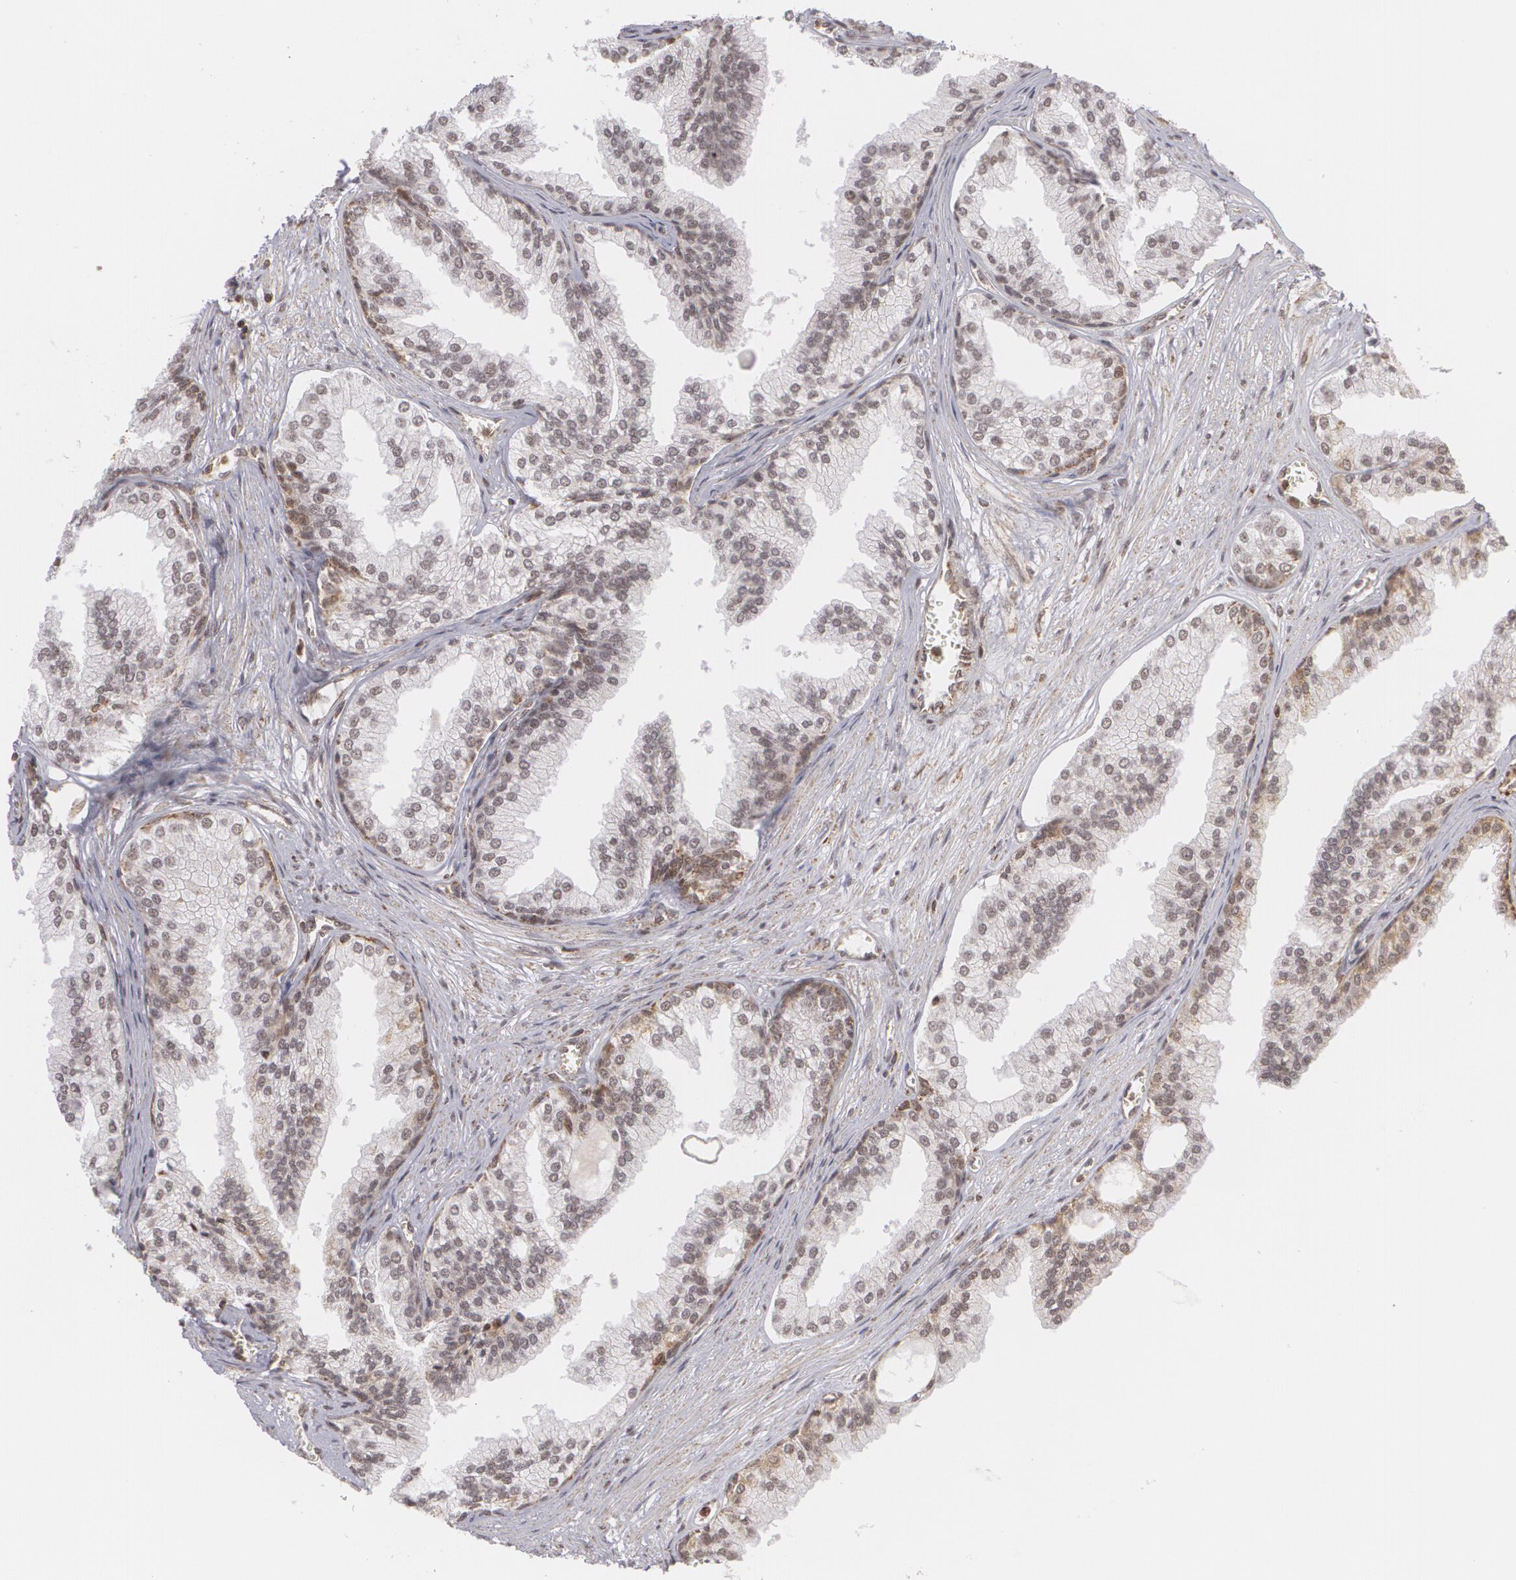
{"staining": {"intensity": "weak", "quantity": ">75%", "location": "nuclear"}, "tissue": "prostate", "cell_type": "Glandular cells", "image_type": "normal", "snomed": [{"axis": "morphology", "description": "Normal tissue, NOS"}, {"axis": "topography", "description": "Prostate"}], "caption": "Immunohistochemical staining of normal human prostate displays >75% levels of weak nuclear protein staining in approximately >75% of glandular cells.", "gene": "MXD1", "patient": {"sex": "male", "age": 68}}